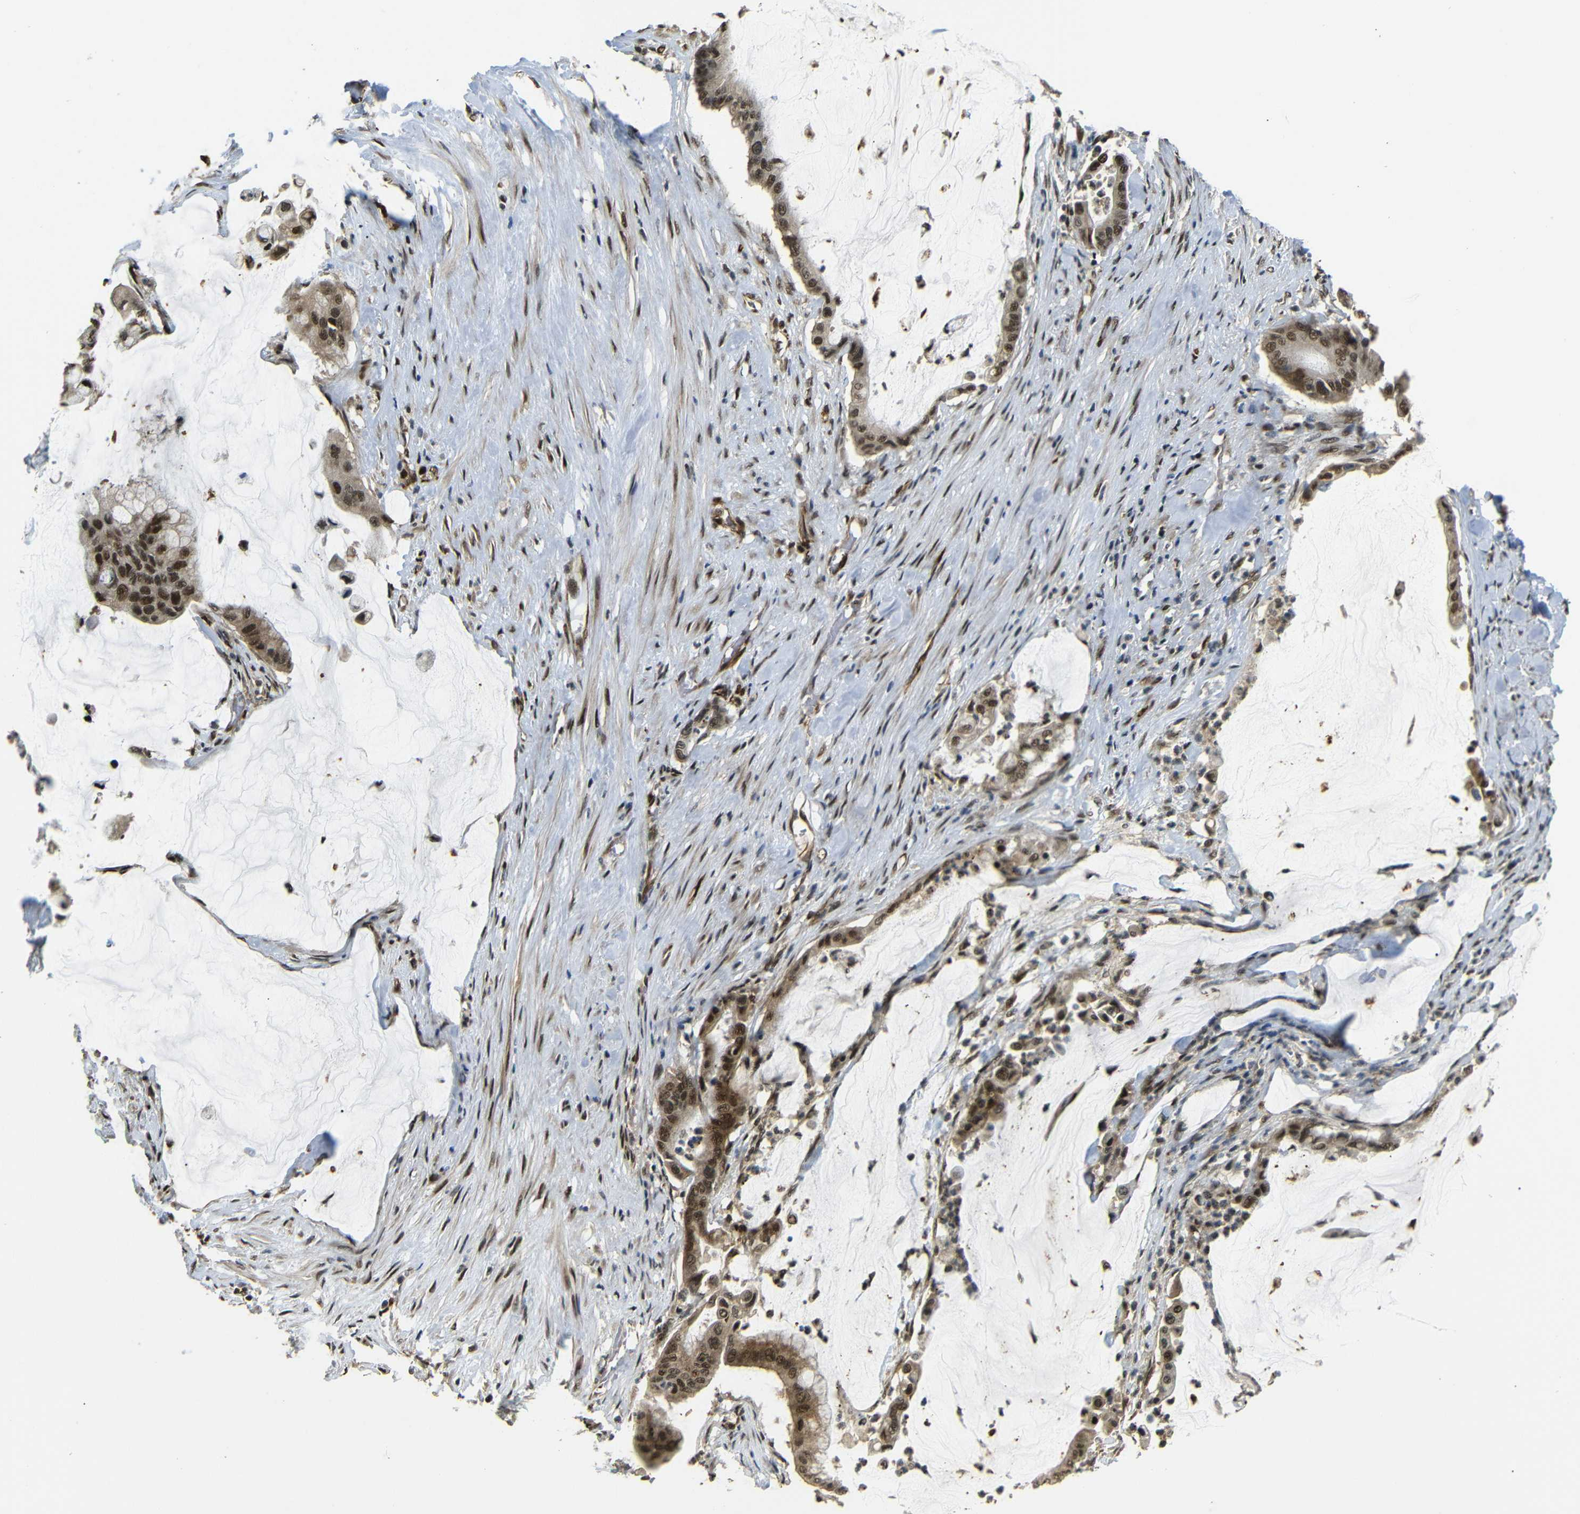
{"staining": {"intensity": "moderate", "quantity": ">75%", "location": "cytoplasmic/membranous,nuclear"}, "tissue": "pancreatic cancer", "cell_type": "Tumor cells", "image_type": "cancer", "snomed": [{"axis": "morphology", "description": "Adenocarcinoma, NOS"}, {"axis": "topography", "description": "Pancreas"}], "caption": "The immunohistochemical stain highlights moderate cytoplasmic/membranous and nuclear expression in tumor cells of pancreatic cancer tissue.", "gene": "TBX2", "patient": {"sex": "male", "age": 41}}